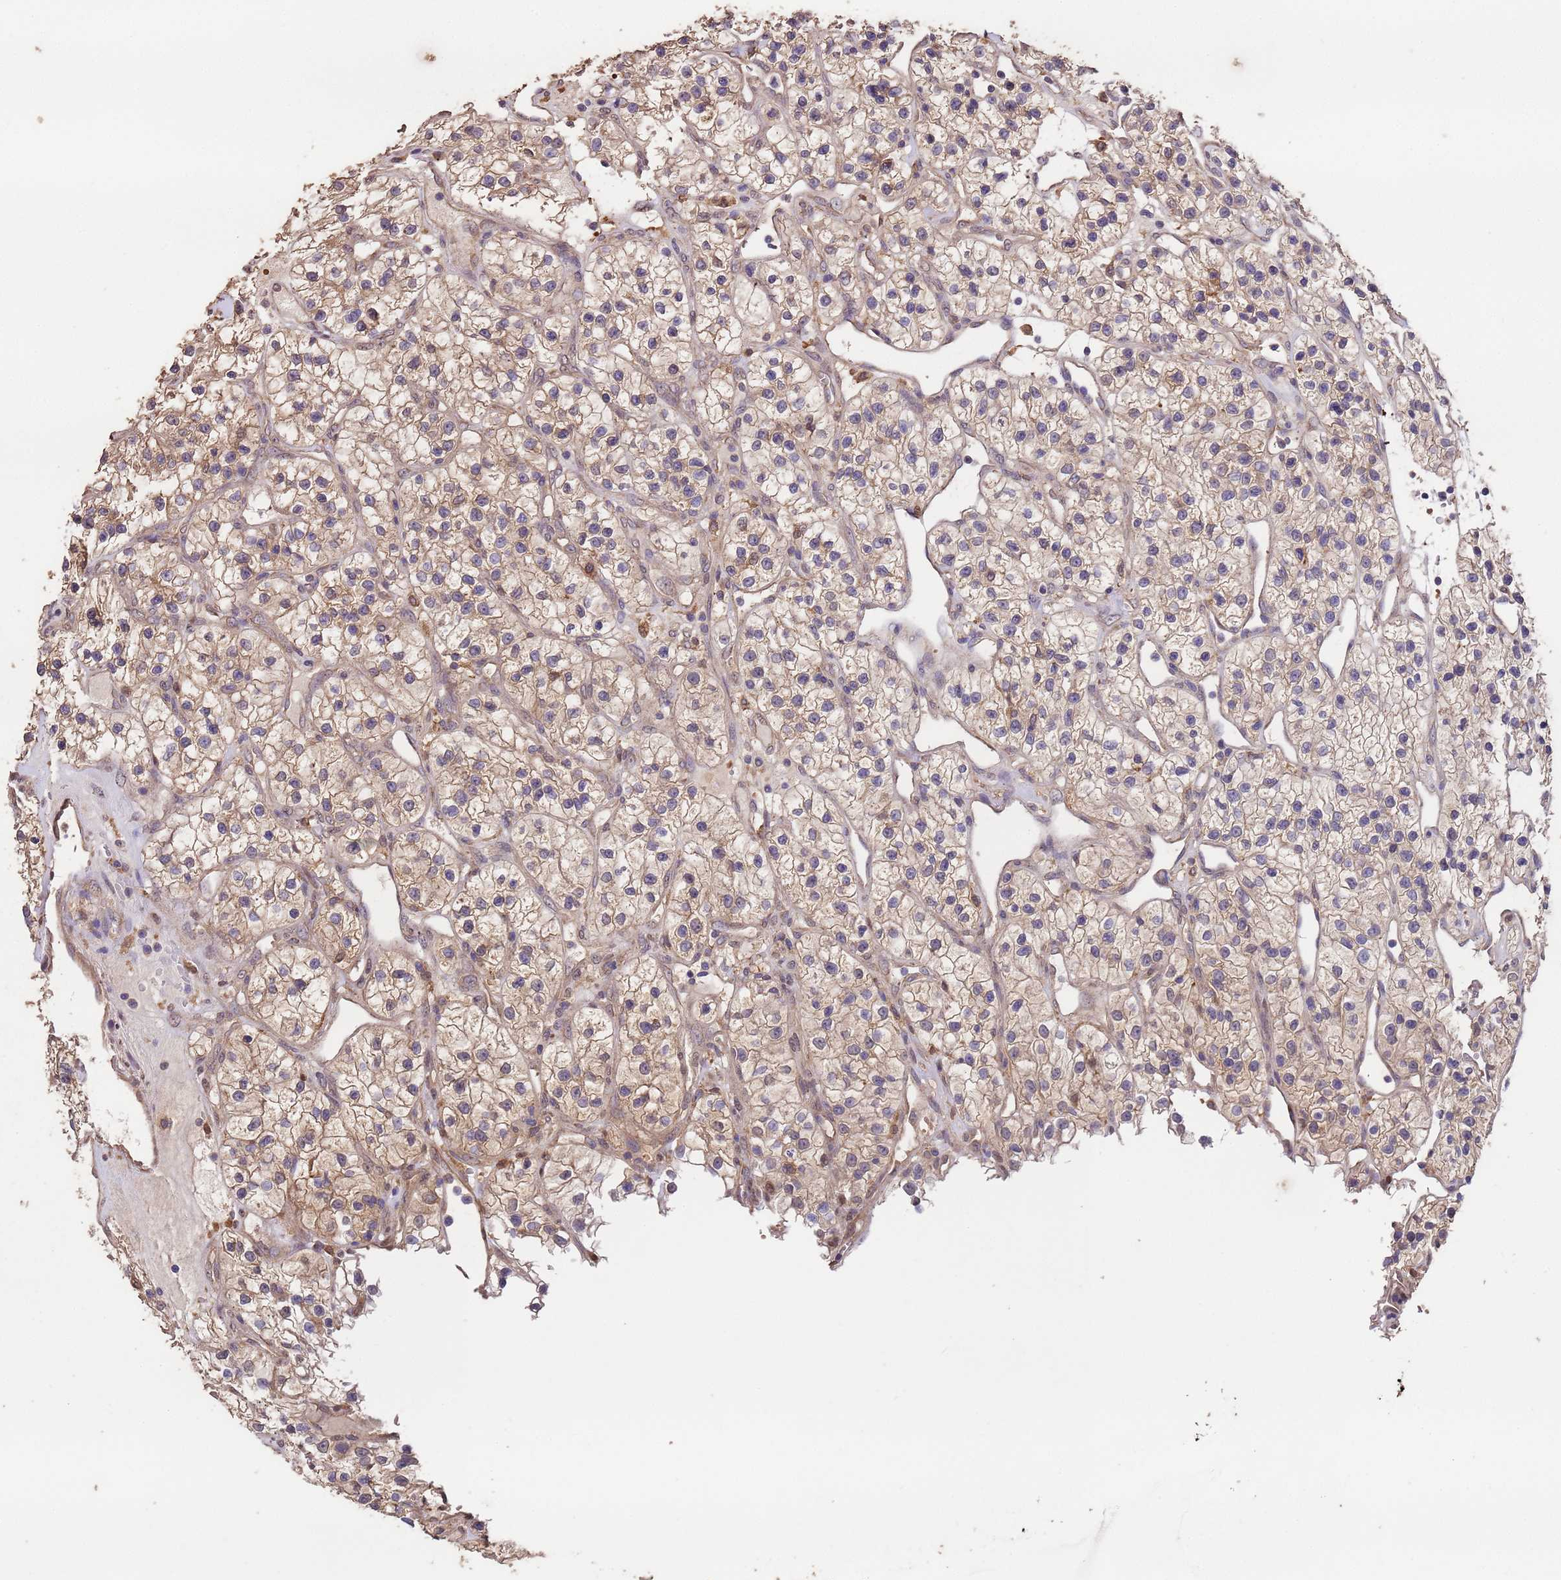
{"staining": {"intensity": "weak", "quantity": ">75%", "location": "cytoplasmic/membranous"}, "tissue": "renal cancer", "cell_type": "Tumor cells", "image_type": "cancer", "snomed": [{"axis": "morphology", "description": "Adenocarcinoma, NOS"}, {"axis": "topography", "description": "Kidney"}], "caption": "DAB immunohistochemical staining of renal cancer exhibits weak cytoplasmic/membranous protein staining in approximately >75% of tumor cells.", "gene": "NPHP1", "patient": {"sex": "female", "age": 57}}